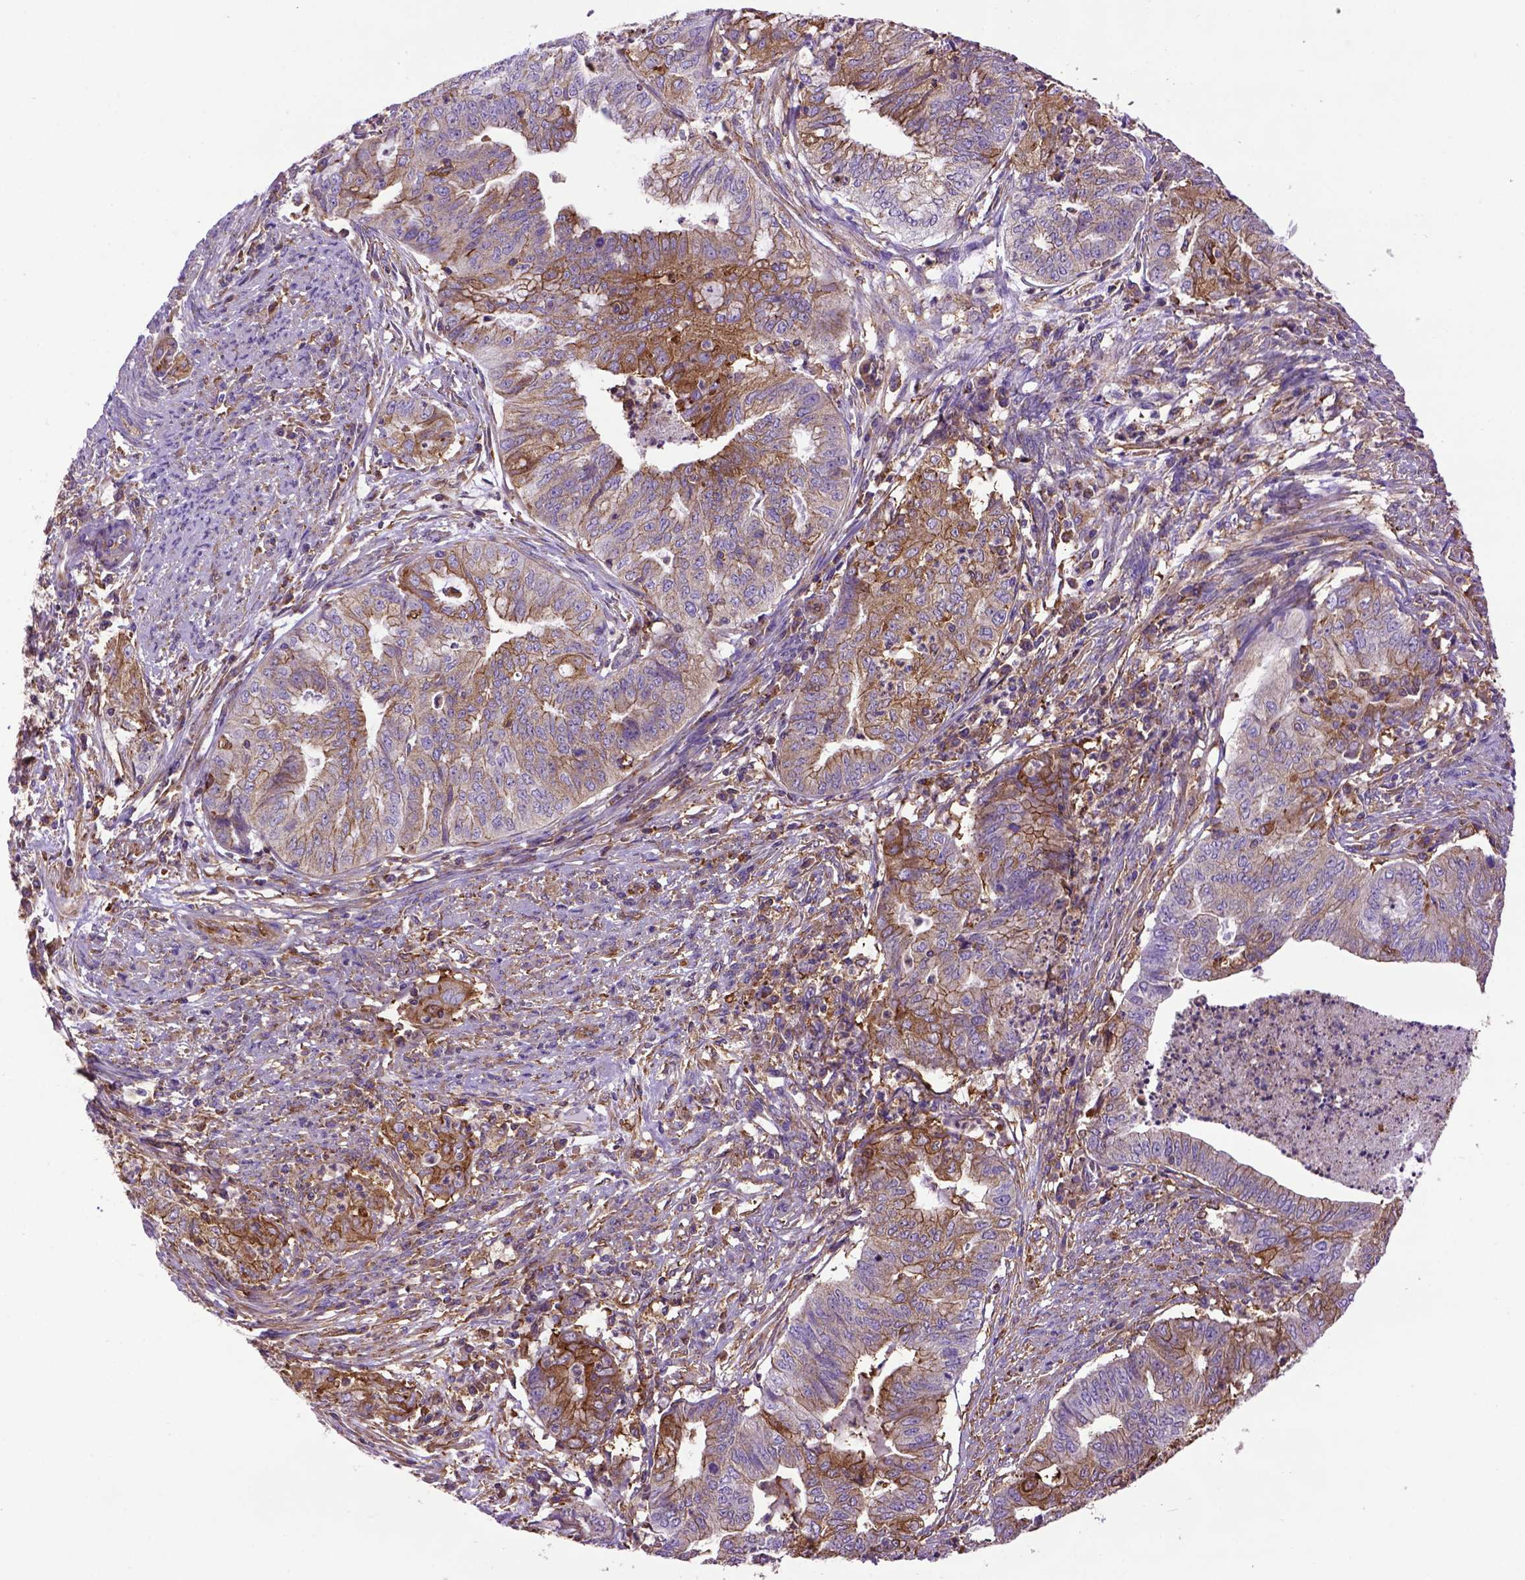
{"staining": {"intensity": "moderate", "quantity": "25%-75%", "location": "cytoplasmic/membranous"}, "tissue": "endometrial cancer", "cell_type": "Tumor cells", "image_type": "cancer", "snomed": [{"axis": "morphology", "description": "Adenocarcinoma, NOS"}, {"axis": "topography", "description": "Endometrium"}], "caption": "Immunohistochemical staining of adenocarcinoma (endometrial) demonstrates medium levels of moderate cytoplasmic/membranous protein positivity in approximately 25%-75% of tumor cells. The protein is stained brown, and the nuclei are stained in blue (DAB IHC with brightfield microscopy, high magnification).", "gene": "MVP", "patient": {"sex": "female", "age": 79}}